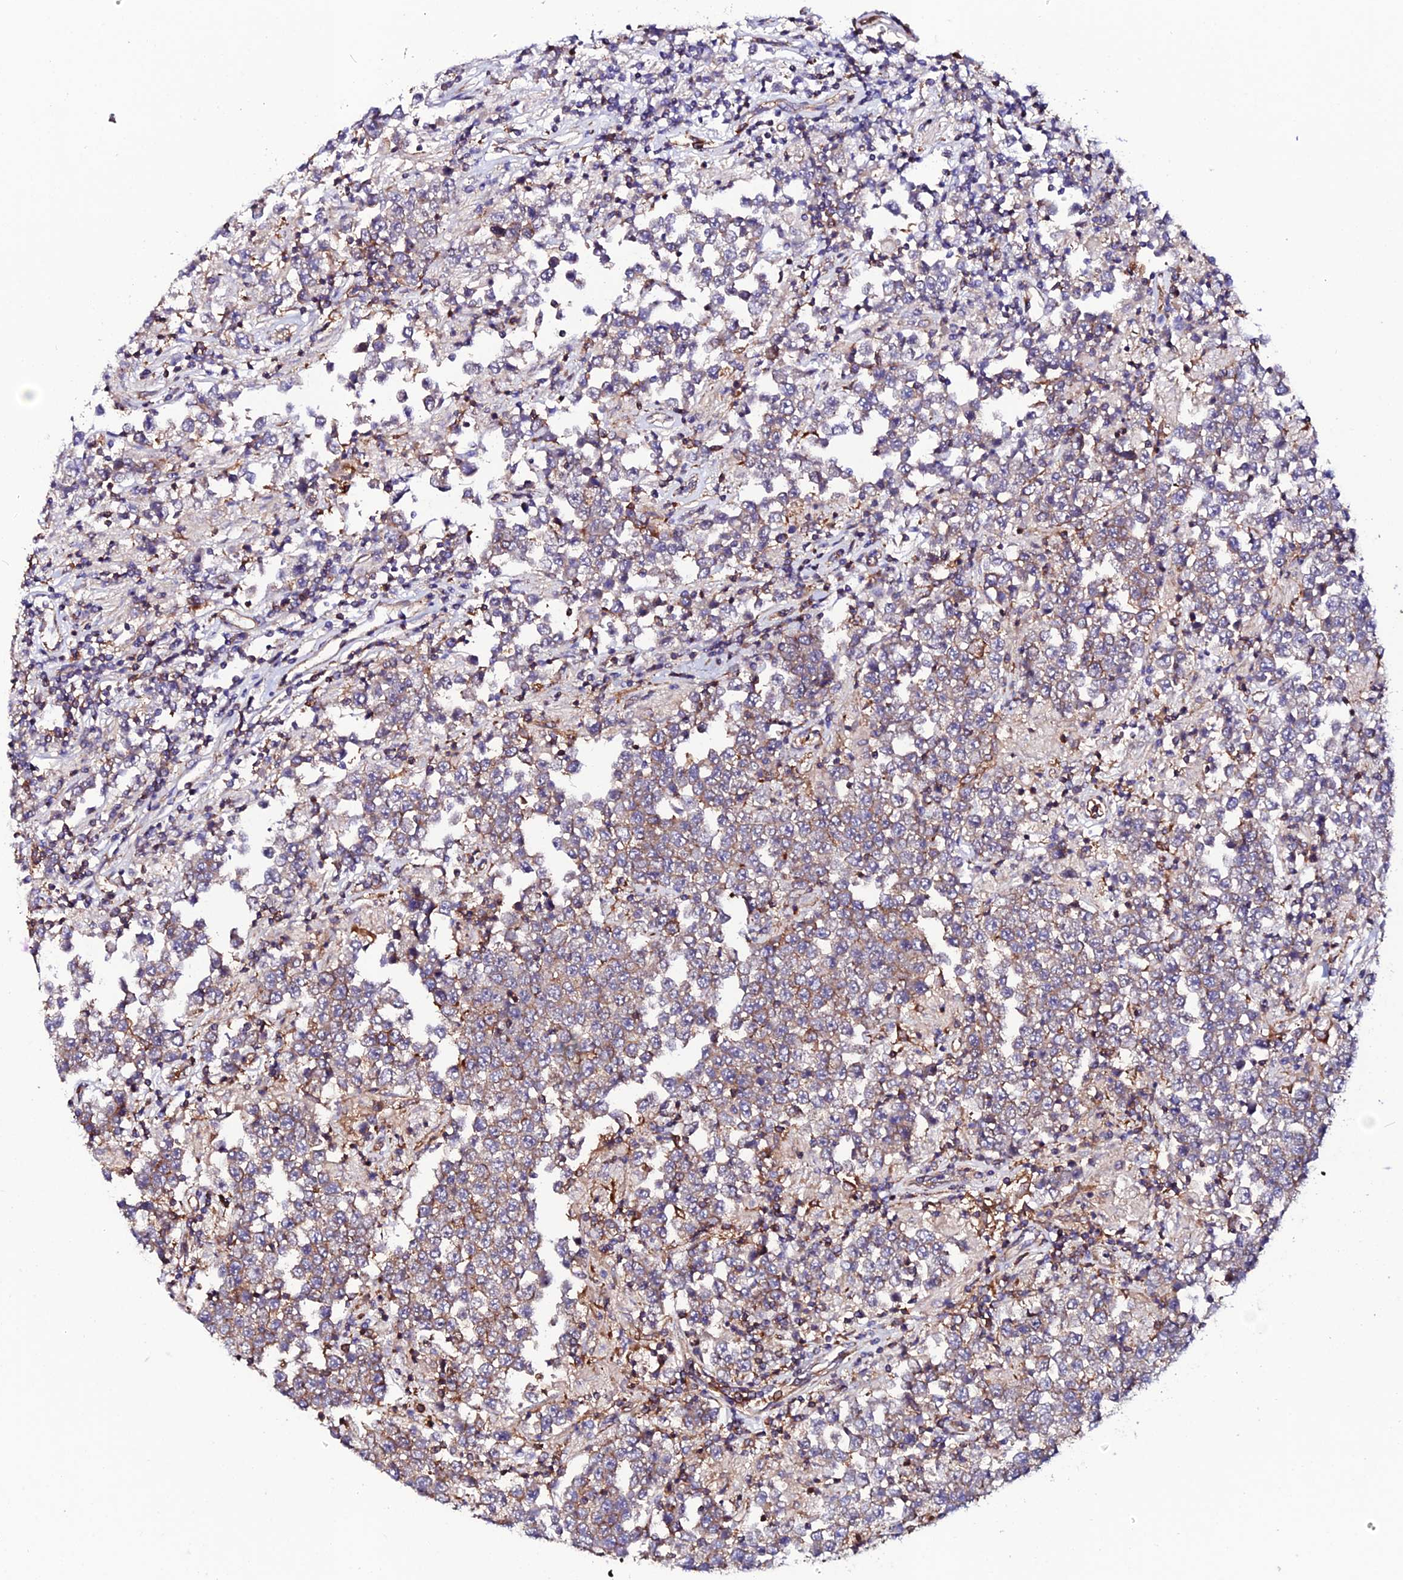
{"staining": {"intensity": "moderate", "quantity": "<25%", "location": "cytoplasmic/membranous"}, "tissue": "testis cancer", "cell_type": "Tumor cells", "image_type": "cancer", "snomed": [{"axis": "morphology", "description": "Normal tissue, NOS"}, {"axis": "morphology", "description": "Urothelial carcinoma, High grade"}, {"axis": "morphology", "description": "Seminoma, NOS"}, {"axis": "morphology", "description": "Carcinoma, Embryonal, NOS"}, {"axis": "topography", "description": "Urinary bladder"}, {"axis": "topography", "description": "Testis"}], "caption": "A brown stain highlights moderate cytoplasmic/membranous positivity of a protein in testis cancer (seminoma) tumor cells.", "gene": "USP17L15", "patient": {"sex": "male", "age": 41}}